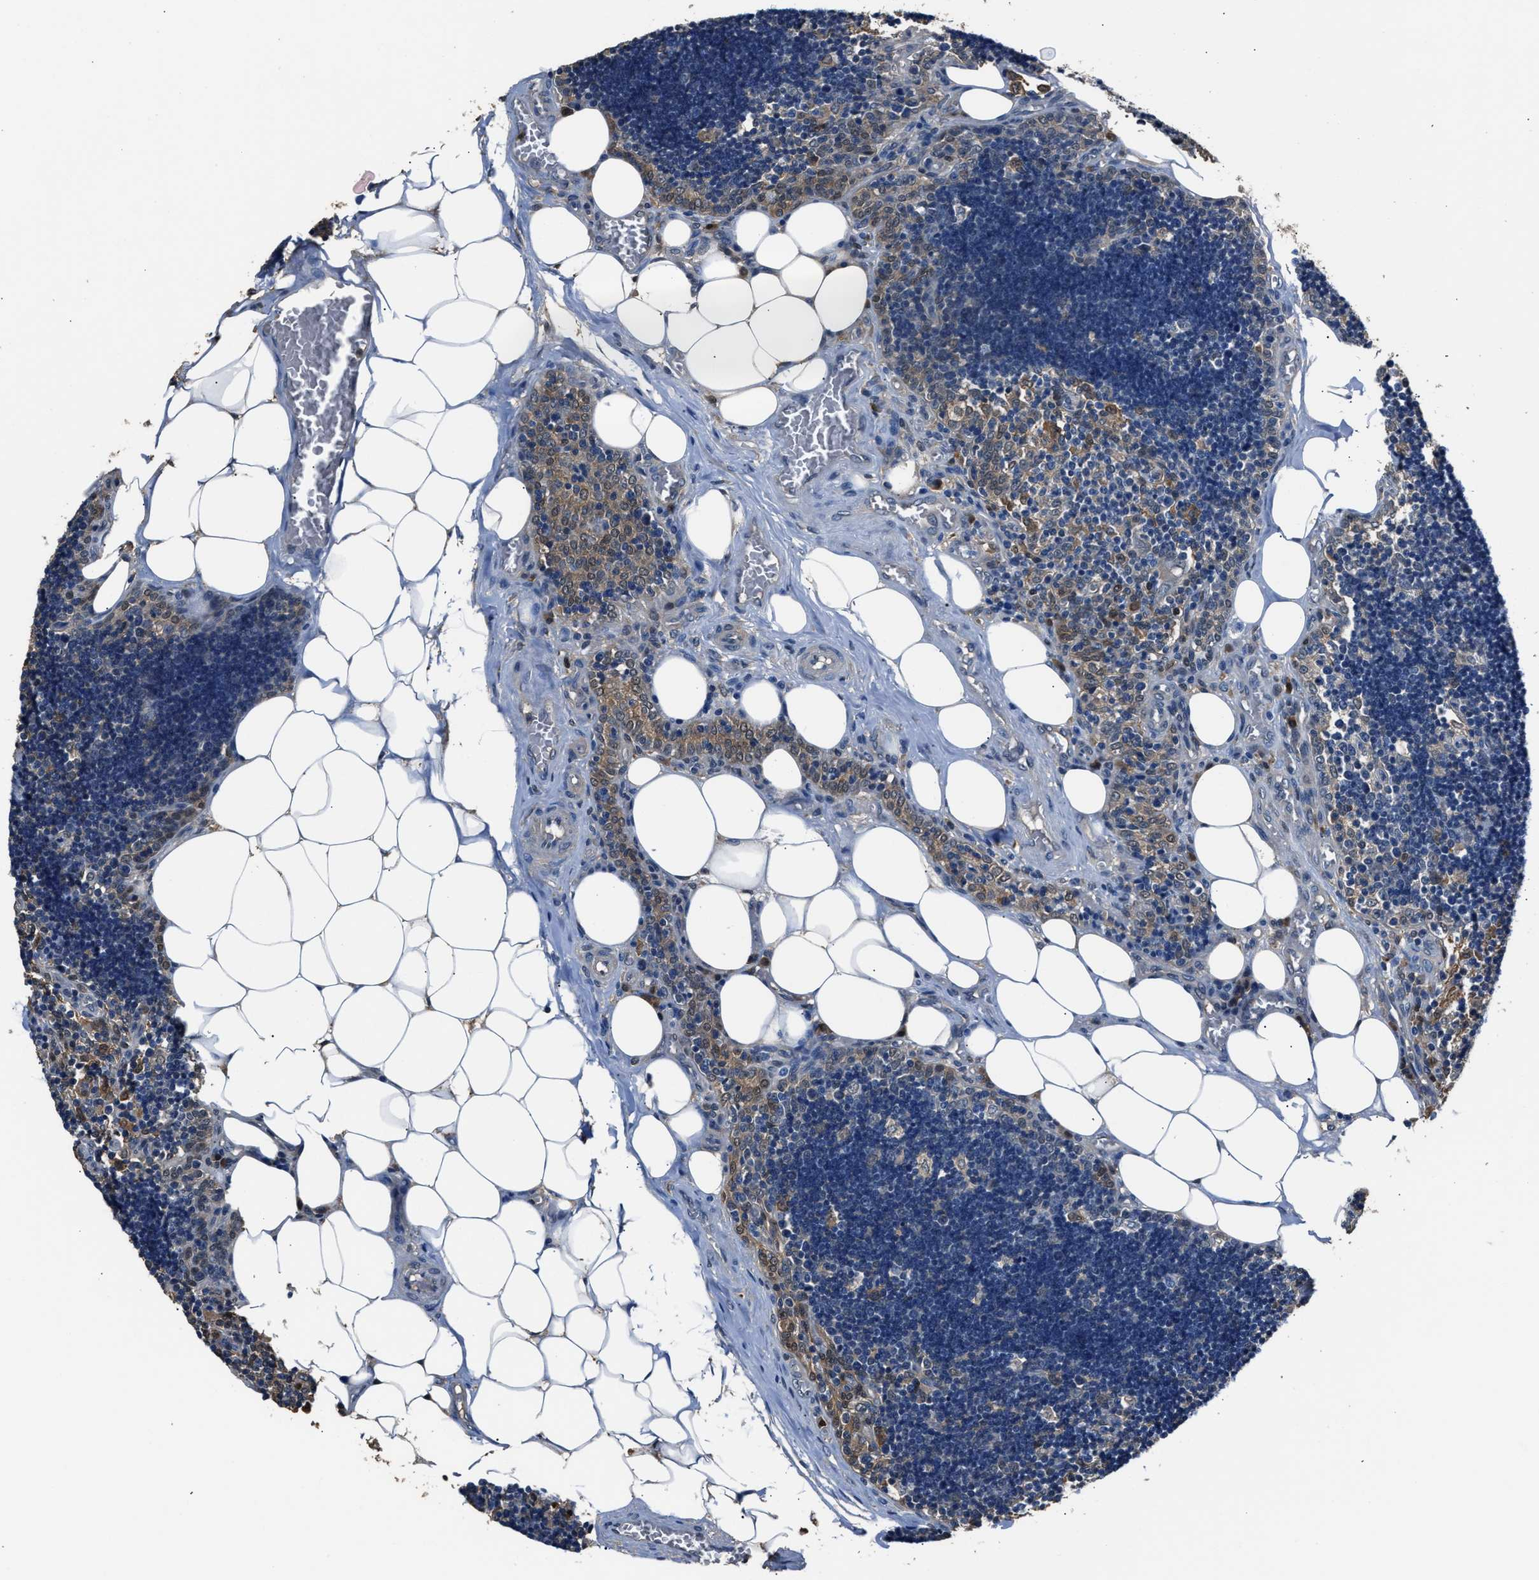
{"staining": {"intensity": "negative", "quantity": "none", "location": "none"}, "tissue": "lymph node", "cell_type": "Germinal center cells", "image_type": "normal", "snomed": [{"axis": "morphology", "description": "Normal tissue, NOS"}, {"axis": "topography", "description": "Lymph node"}], "caption": "This is an IHC photomicrograph of normal lymph node. There is no positivity in germinal center cells.", "gene": "GSTP1", "patient": {"sex": "male", "age": 33}}